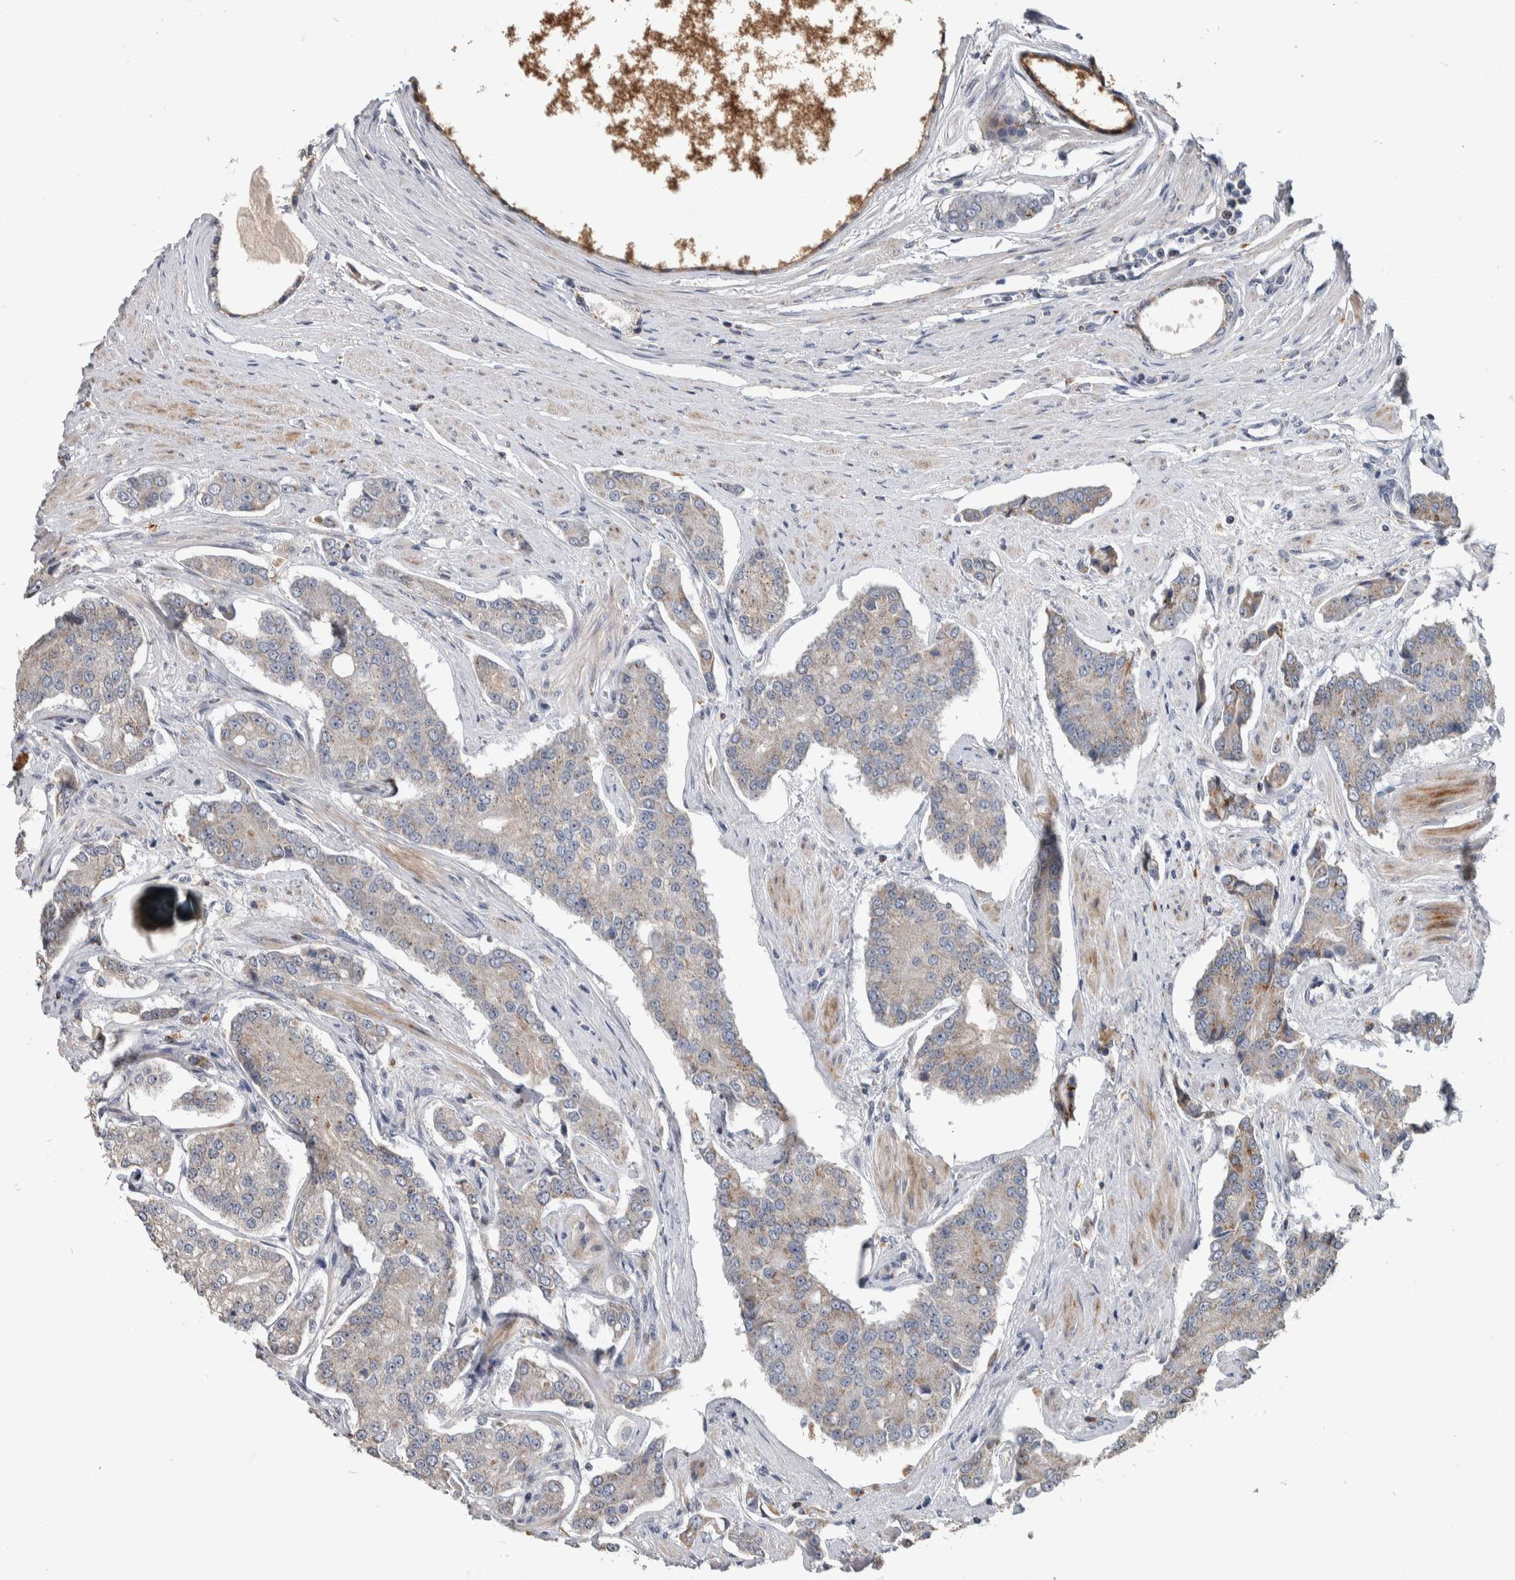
{"staining": {"intensity": "weak", "quantity": "25%-75%", "location": "cytoplasmic/membranous"}, "tissue": "prostate cancer", "cell_type": "Tumor cells", "image_type": "cancer", "snomed": [{"axis": "morphology", "description": "Adenocarcinoma, High grade"}, {"axis": "topography", "description": "Prostate"}], "caption": "A histopathology image of human prostate cancer (high-grade adenocarcinoma) stained for a protein shows weak cytoplasmic/membranous brown staining in tumor cells.", "gene": "FAM83G", "patient": {"sex": "male", "age": 71}}